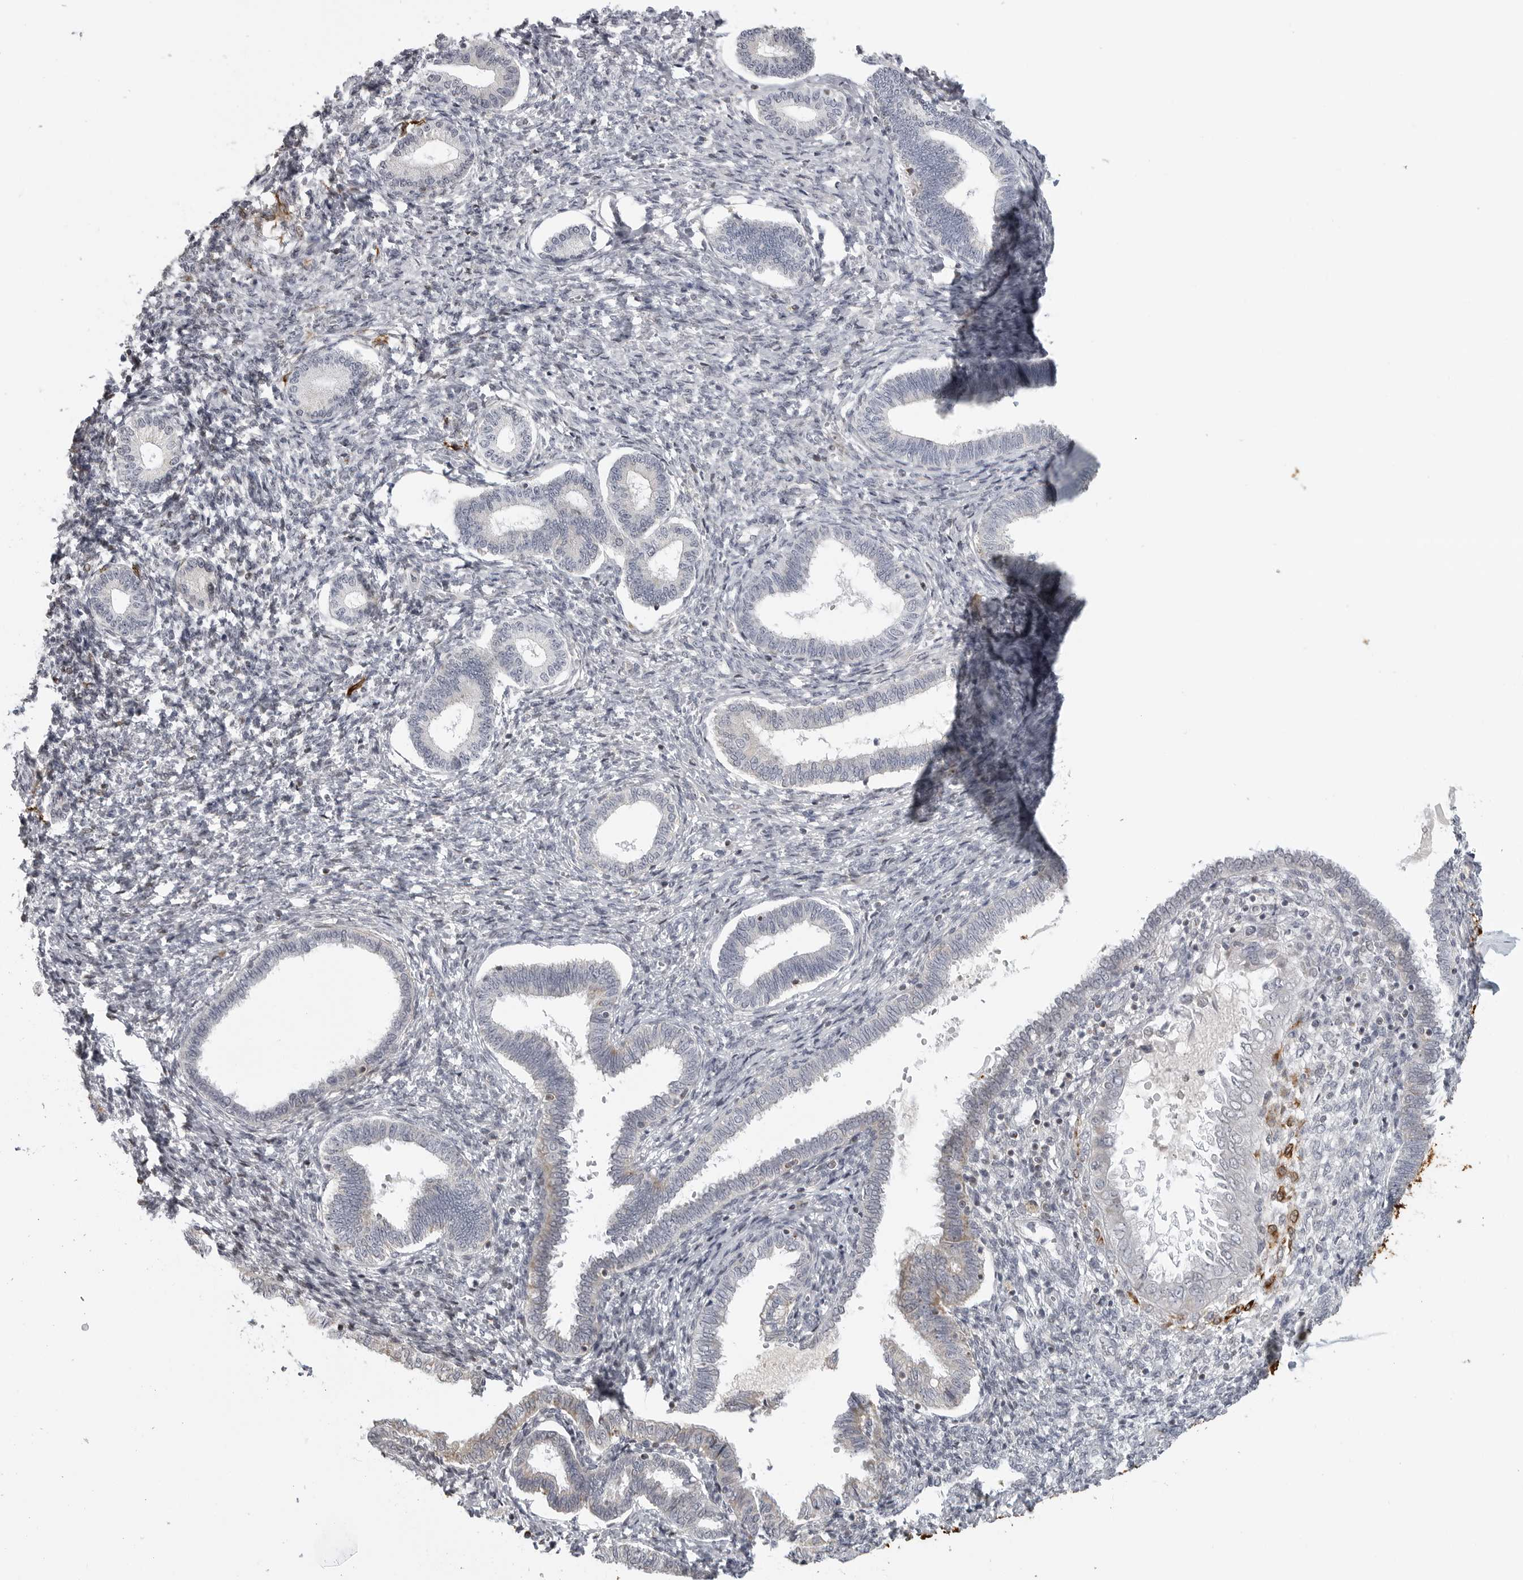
{"staining": {"intensity": "negative", "quantity": "none", "location": "none"}, "tissue": "endometrium", "cell_type": "Cells in endometrial stroma", "image_type": "normal", "snomed": [{"axis": "morphology", "description": "Normal tissue, NOS"}, {"axis": "topography", "description": "Endometrium"}], "caption": "This is a image of immunohistochemistry staining of benign endometrium, which shows no expression in cells in endometrial stroma. (DAB (3,3'-diaminobenzidine) immunohistochemistry (IHC), high magnification).", "gene": "MAP7D1", "patient": {"sex": "female", "age": 77}}